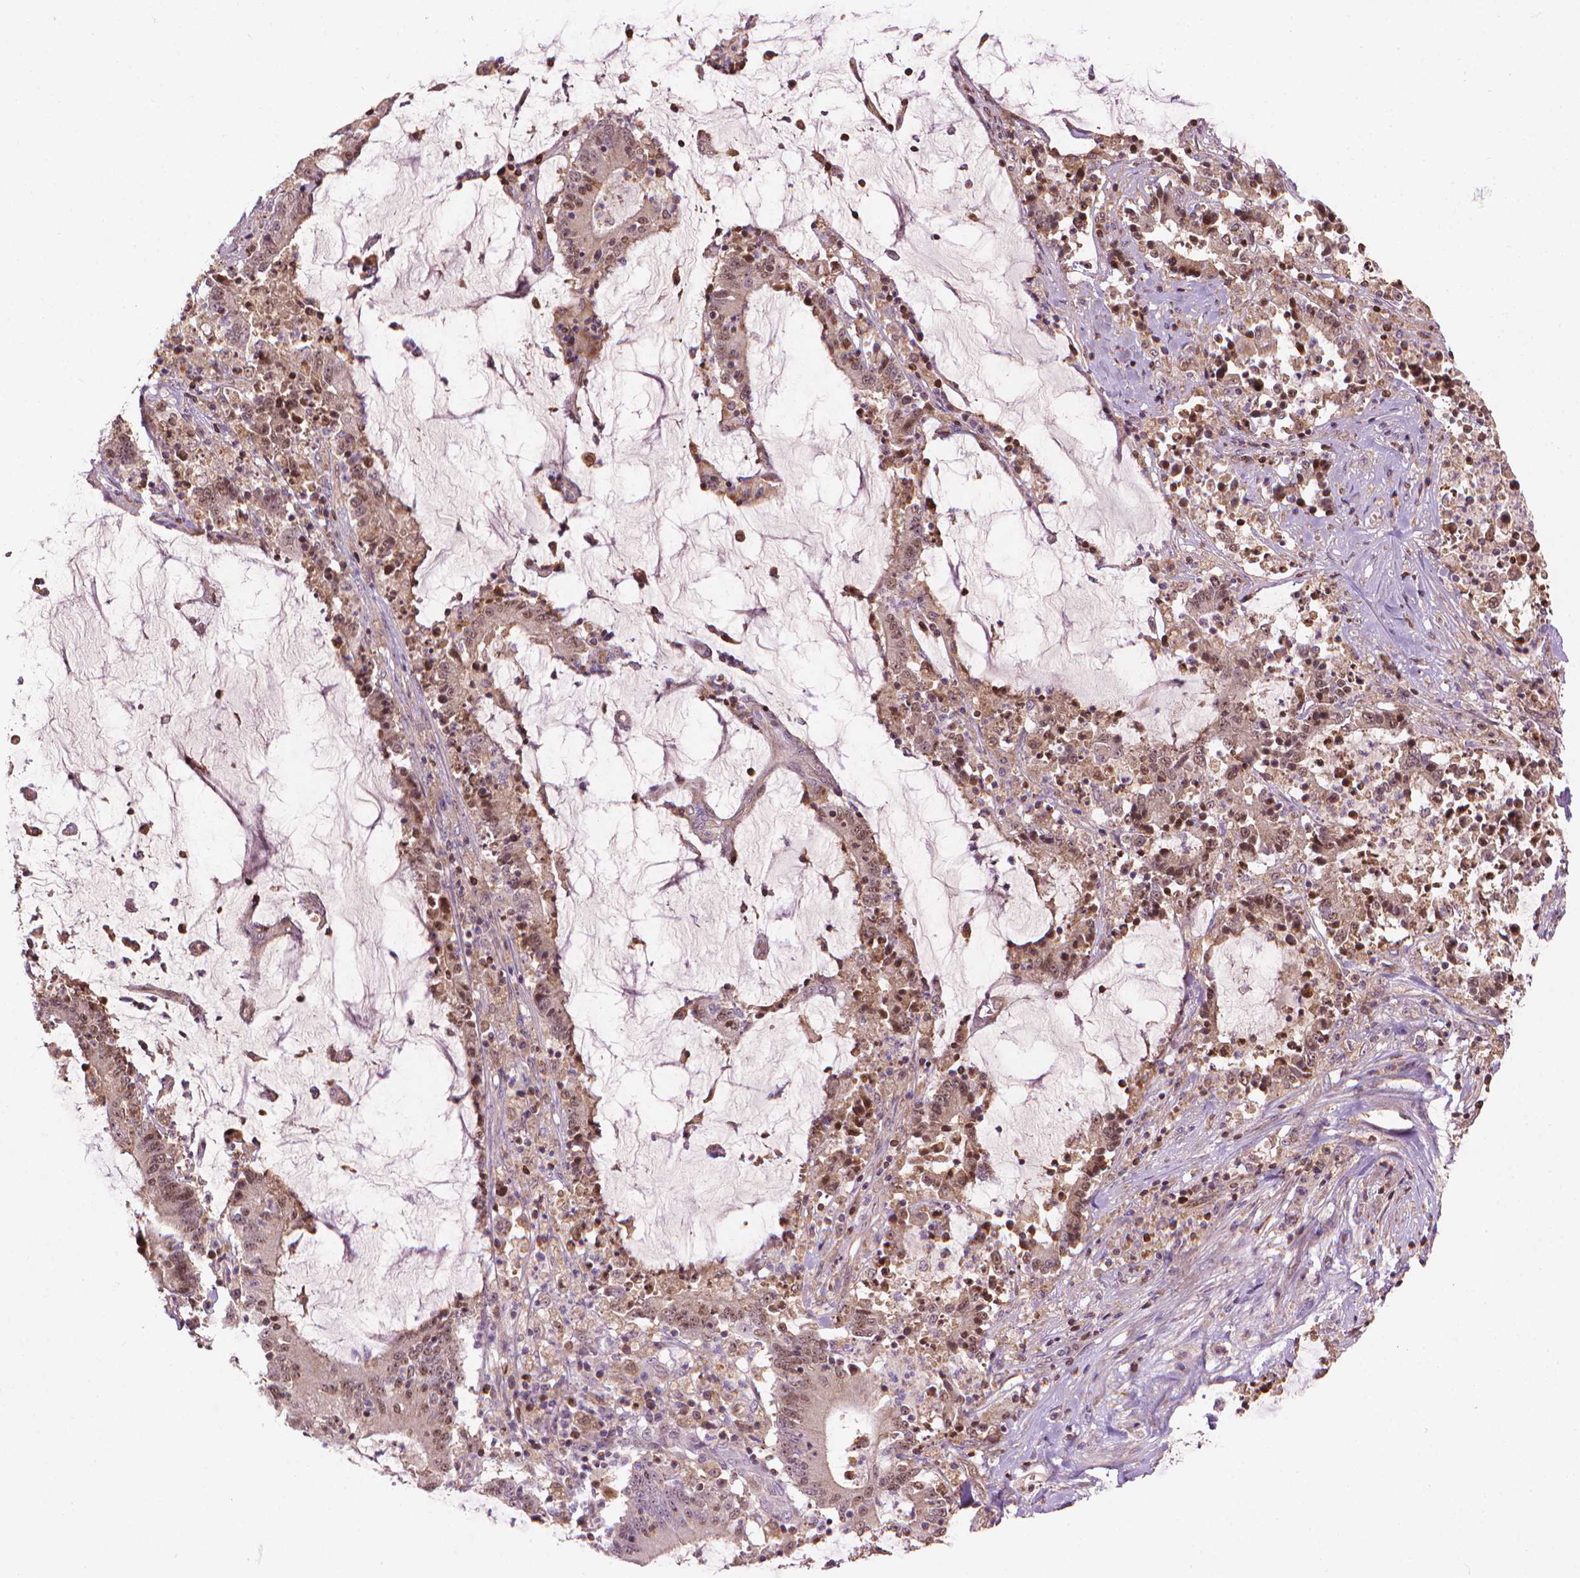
{"staining": {"intensity": "moderate", "quantity": ">75%", "location": "nuclear"}, "tissue": "stomach cancer", "cell_type": "Tumor cells", "image_type": "cancer", "snomed": [{"axis": "morphology", "description": "Adenocarcinoma, NOS"}, {"axis": "topography", "description": "Stomach, upper"}], "caption": "Brown immunohistochemical staining in human stomach cancer displays moderate nuclear expression in approximately >75% of tumor cells.", "gene": "SMC2", "patient": {"sex": "male", "age": 68}}